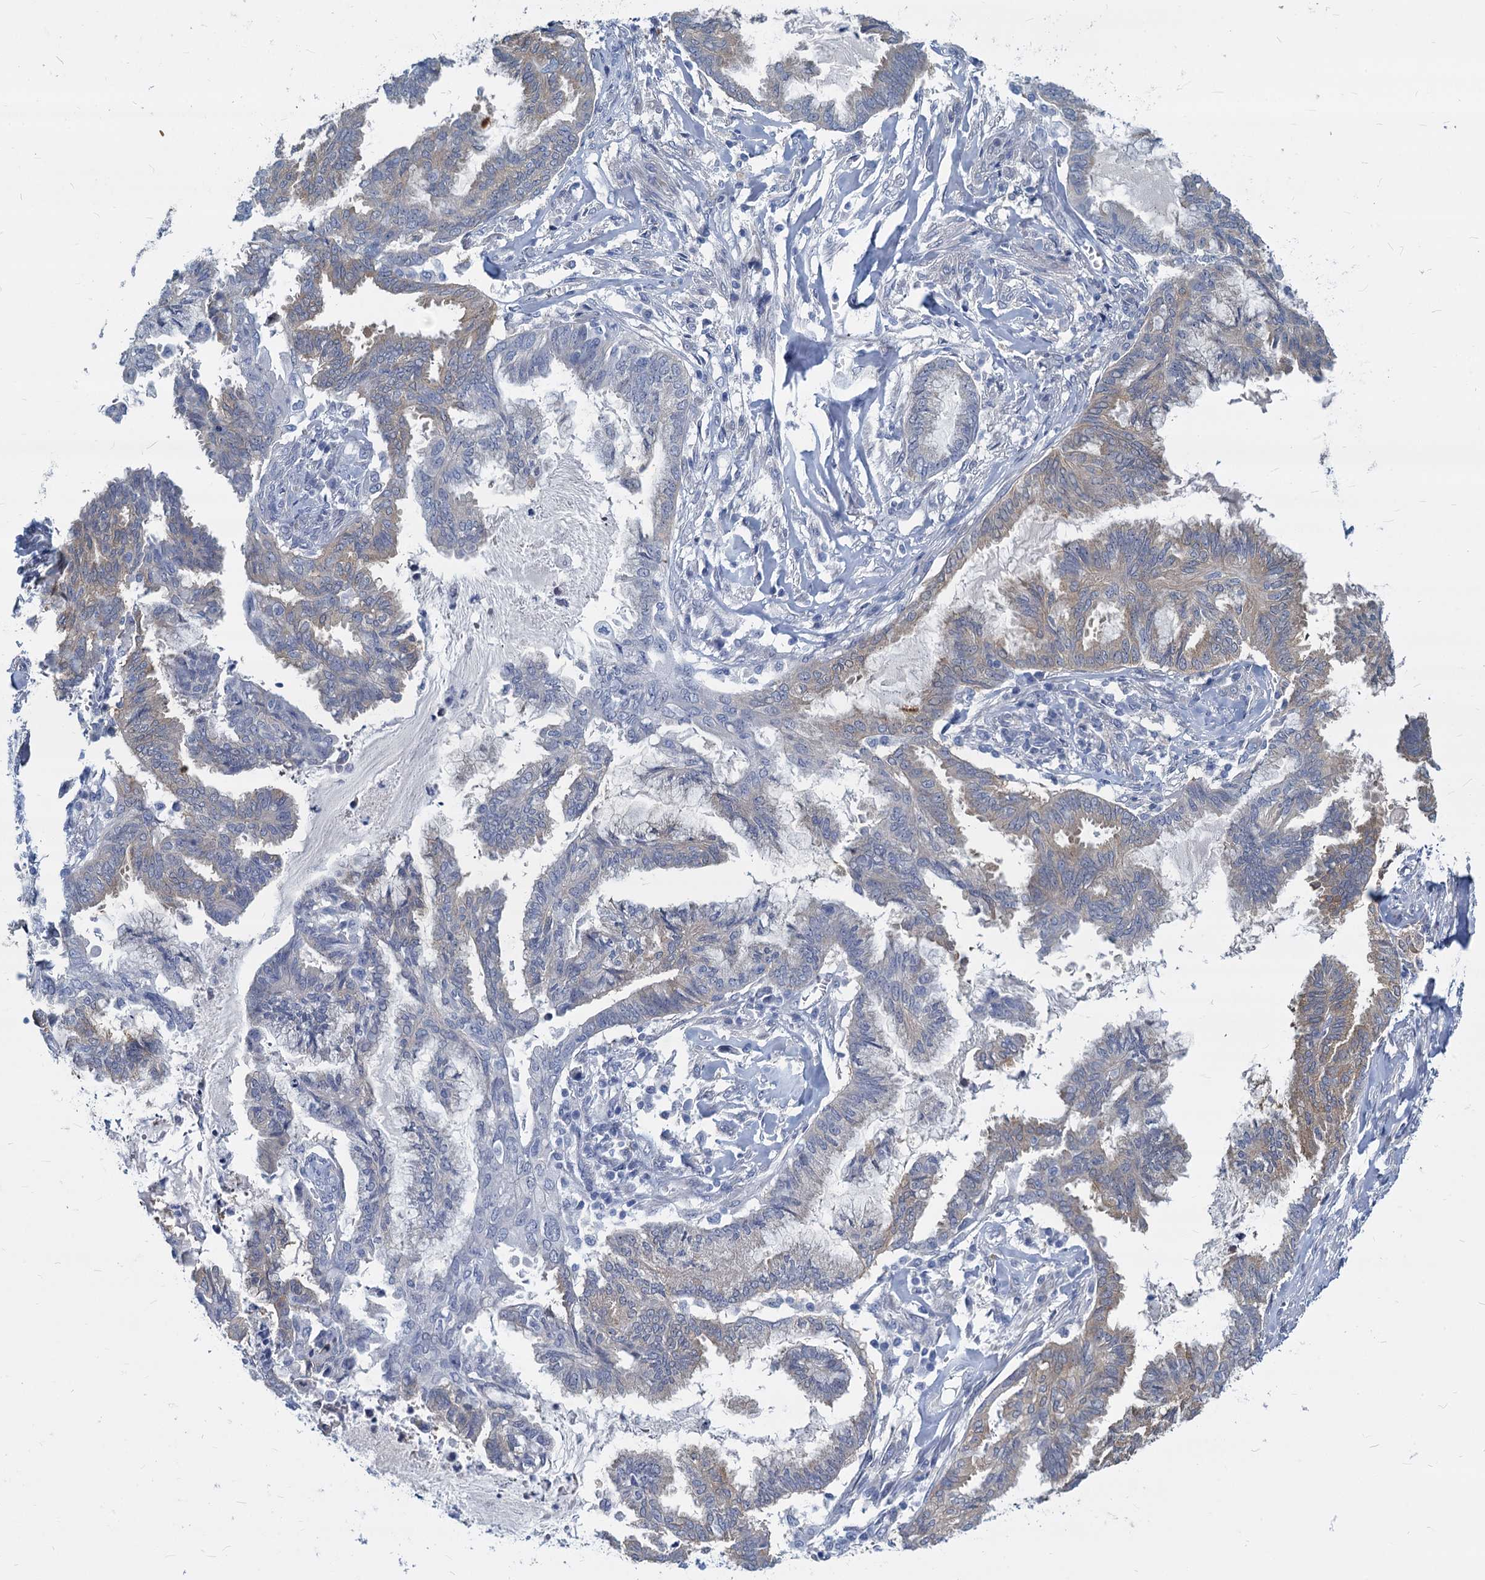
{"staining": {"intensity": "weak", "quantity": "<25%", "location": "cytoplasmic/membranous"}, "tissue": "endometrial cancer", "cell_type": "Tumor cells", "image_type": "cancer", "snomed": [{"axis": "morphology", "description": "Adenocarcinoma, NOS"}, {"axis": "topography", "description": "Endometrium"}], "caption": "IHC of endometrial cancer (adenocarcinoma) reveals no positivity in tumor cells. (Immunohistochemistry, brightfield microscopy, high magnification).", "gene": "GSTM3", "patient": {"sex": "female", "age": 86}}